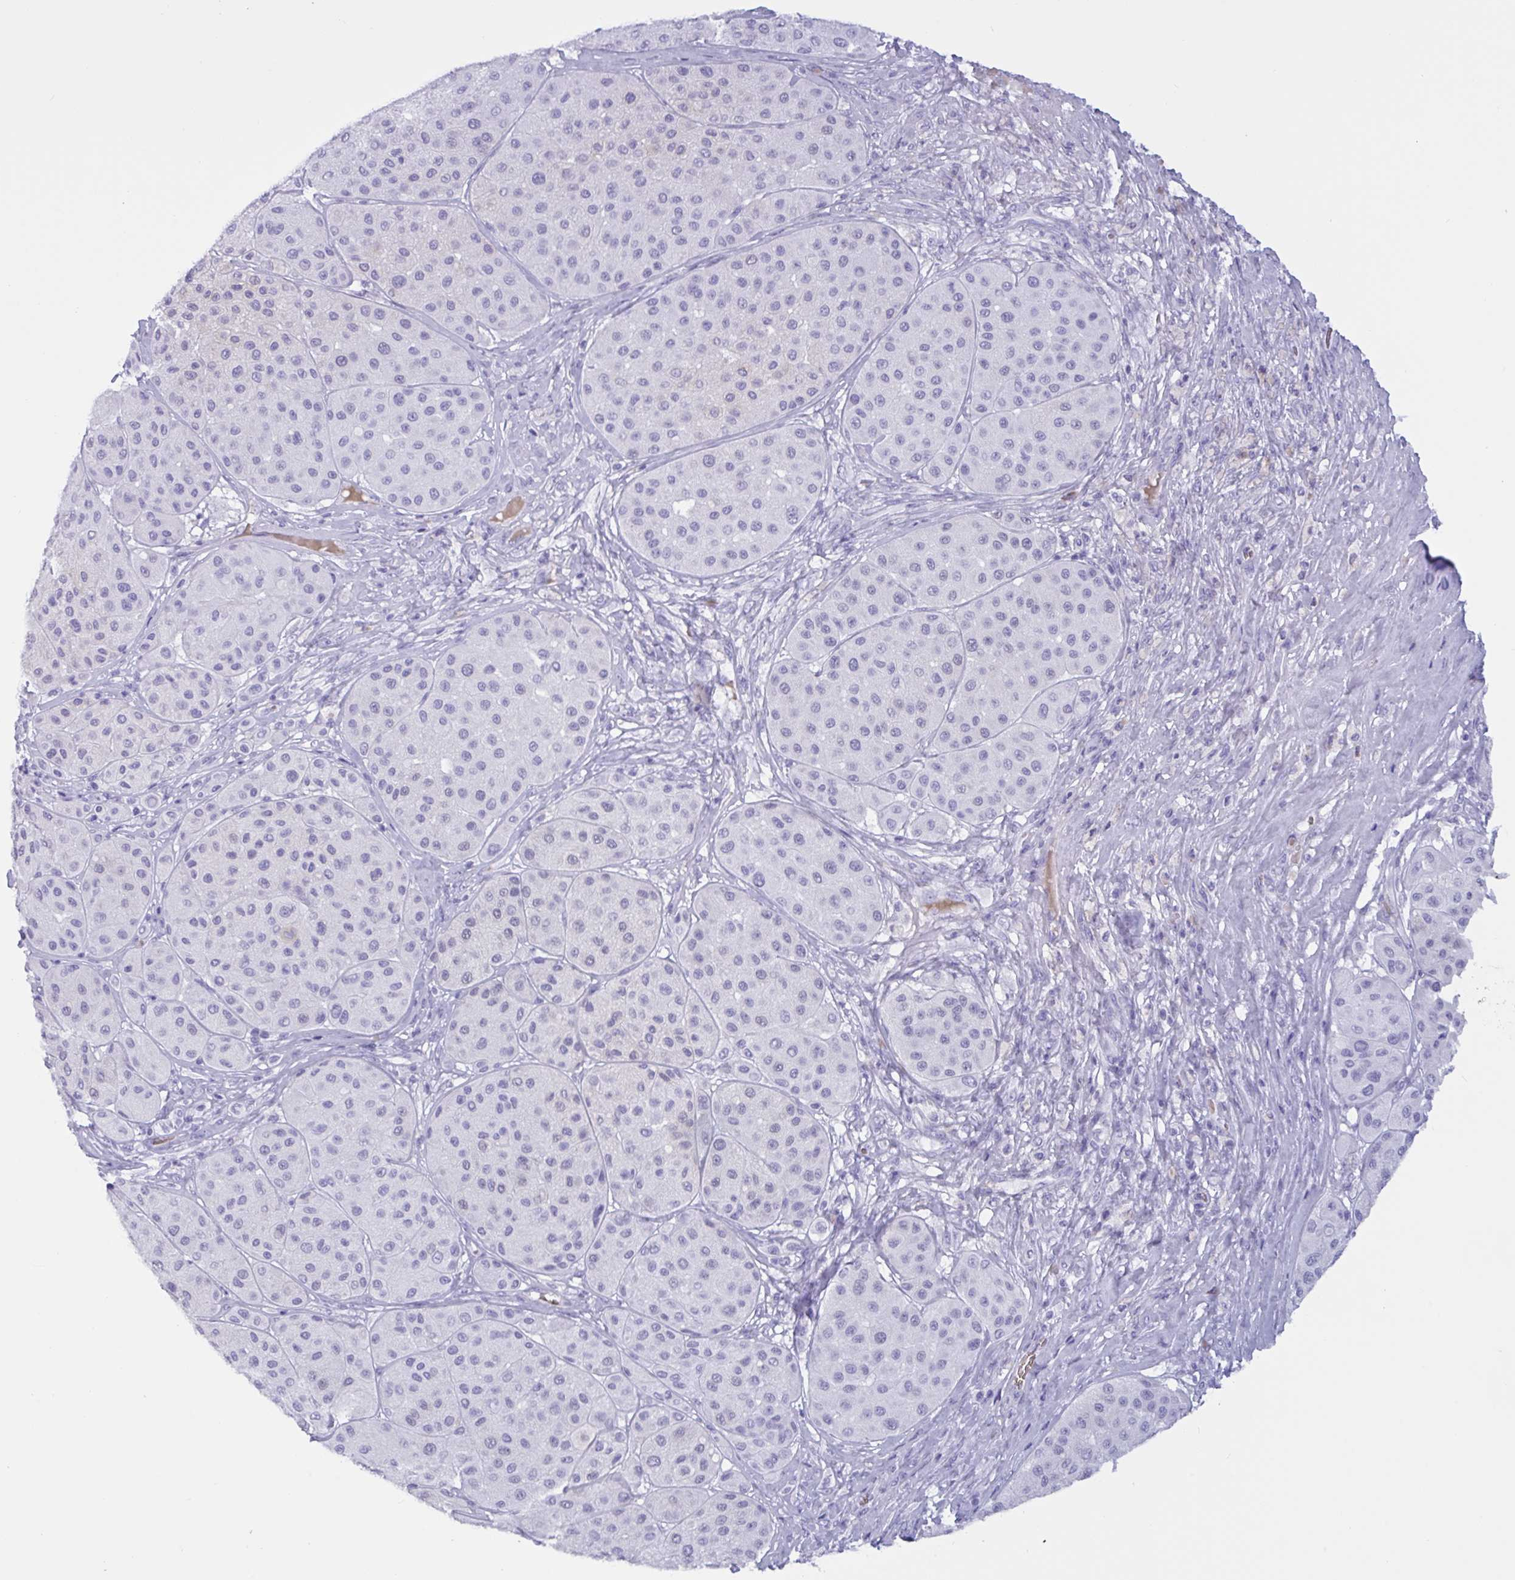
{"staining": {"intensity": "negative", "quantity": "none", "location": "none"}, "tissue": "melanoma", "cell_type": "Tumor cells", "image_type": "cancer", "snomed": [{"axis": "morphology", "description": "Malignant melanoma, Metastatic site"}, {"axis": "topography", "description": "Smooth muscle"}], "caption": "This micrograph is of melanoma stained with IHC to label a protein in brown with the nuclei are counter-stained blue. There is no staining in tumor cells.", "gene": "SLC2A1", "patient": {"sex": "male", "age": 41}}